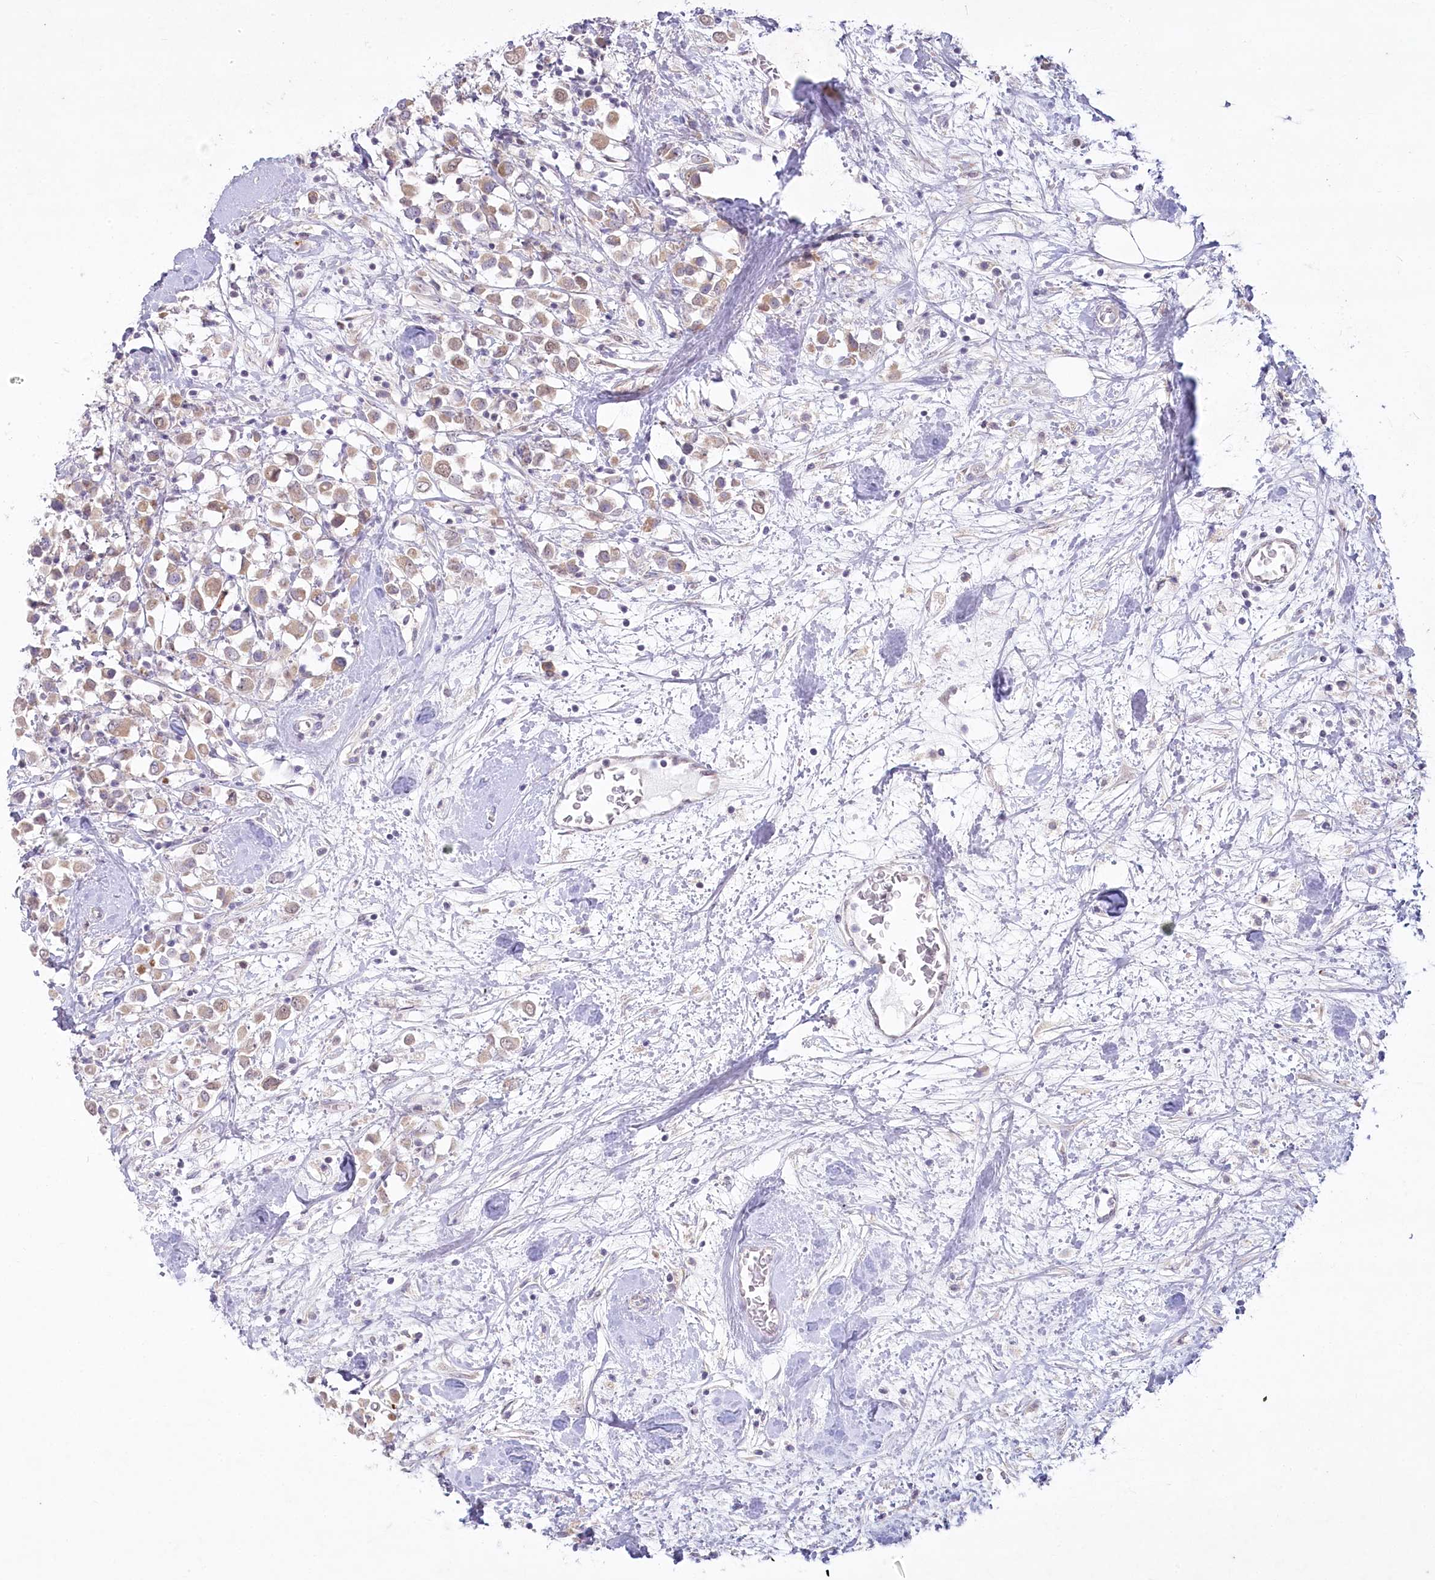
{"staining": {"intensity": "weak", "quantity": ">75%", "location": "cytoplasmic/membranous"}, "tissue": "breast cancer", "cell_type": "Tumor cells", "image_type": "cancer", "snomed": [{"axis": "morphology", "description": "Duct carcinoma"}, {"axis": "topography", "description": "Breast"}], "caption": "Weak cytoplasmic/membranous protein staining is identified in about >75% of tumor cells in breast cancer (infiltrating ductal carcinoma).", "gene": "ABITRAM", "patient": {"sex": "female", "age": 61}}